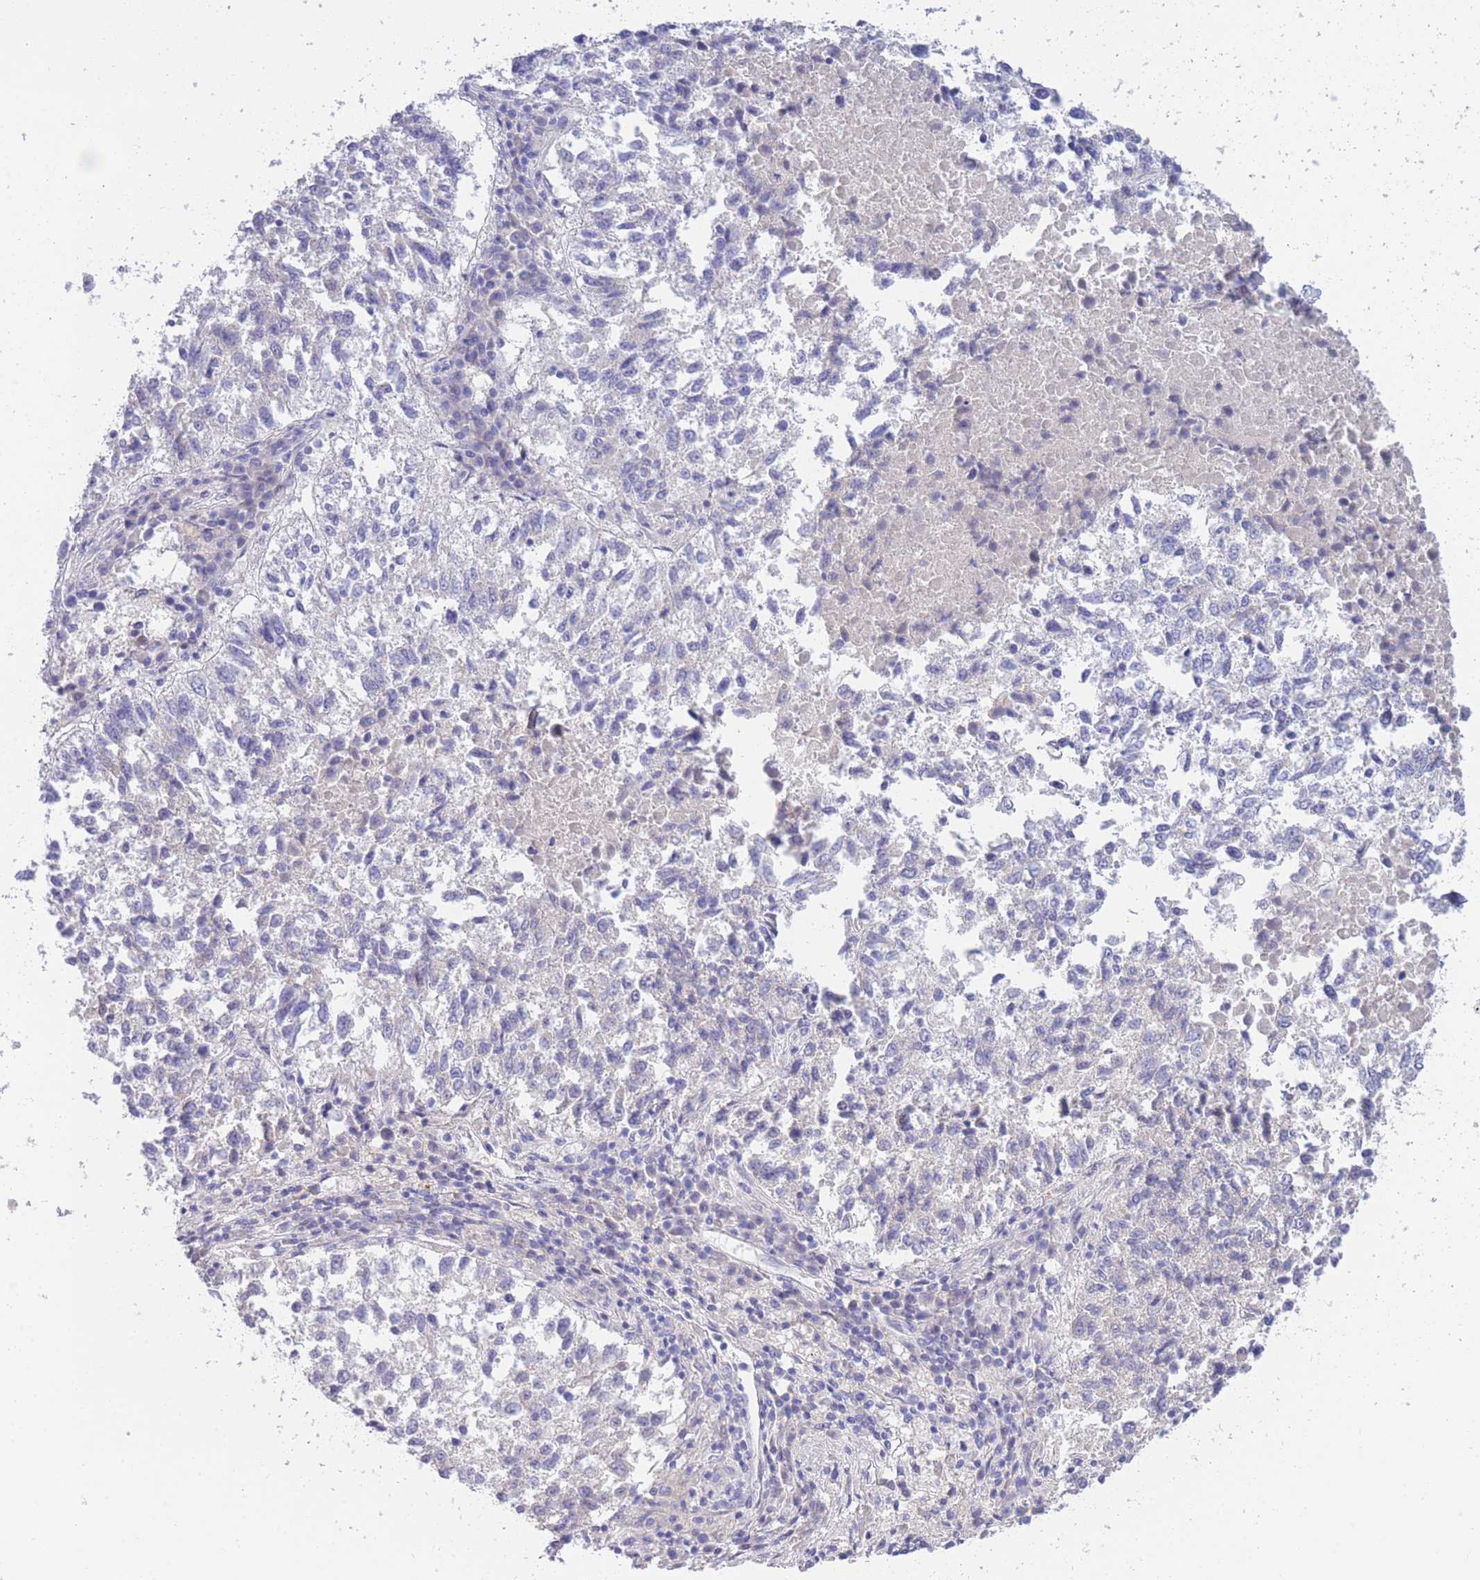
{"staining": {"intensity": "negative", "quantity": "none", "location": "none"}, "tissue": "lung cancer", "cell_type": "Tumor cells", "image_type": "cancer", "snomed": [{"axis": "morphology", "description": "Squamous cell carcinoma, NOS"}, {"axis": "topography", "description": "Lung"}], "caption": "High power microscopy histopathology image of an IHC photomicrograph of lung cancer (squamous cell carcinoma), revealing no significant staining in tumor cells.", "gene": "PCDHB3", "patient": {"sex": "male", "age": 73}}